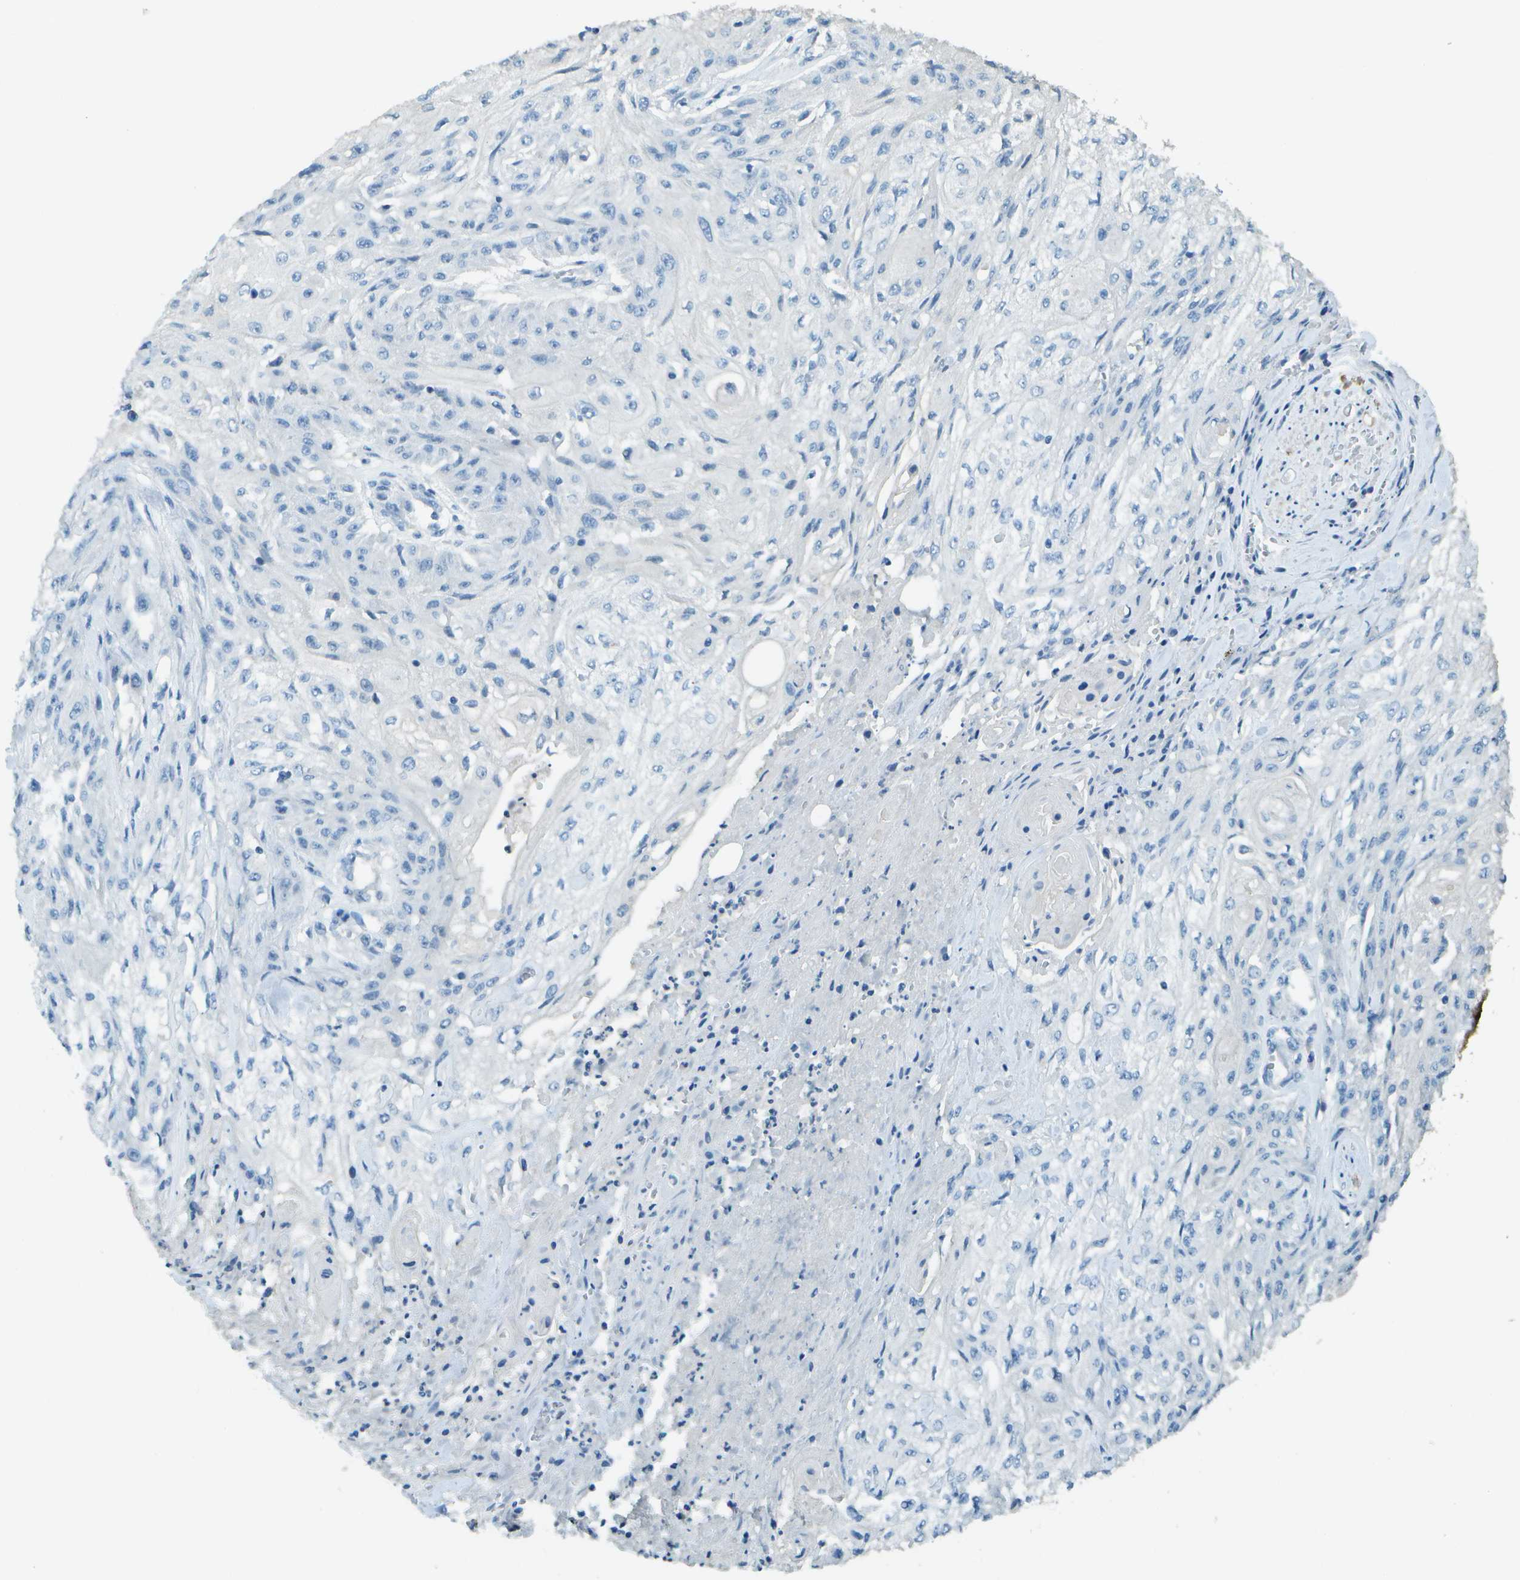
{"staining": {"intensity": "negative", "quantity": "none", "location": "none"}, "tissue": "skin cancer", "cell_type": "Tumor cells", "image_type": "cancer", "snomed": [{"axis": "morphology", "description": "Squamous cell carcinoma, NOS"}, {"axis": "morphology", "description": "Squamous cell carcinoma, metastatic, NOS"}, {"axis": "topography", "description": "Skin"}, {"axis": "topography", "description": "Lymph node"}], "caption": "A high-resolution histopathology image shows immunohistochemistry (IHC) staining of skin cancer (squamous cell carcinoma), which reveals no significant staining in tumor cells.", "gene": "LGI2", "patient": {"sex": "male", "age": 75}}